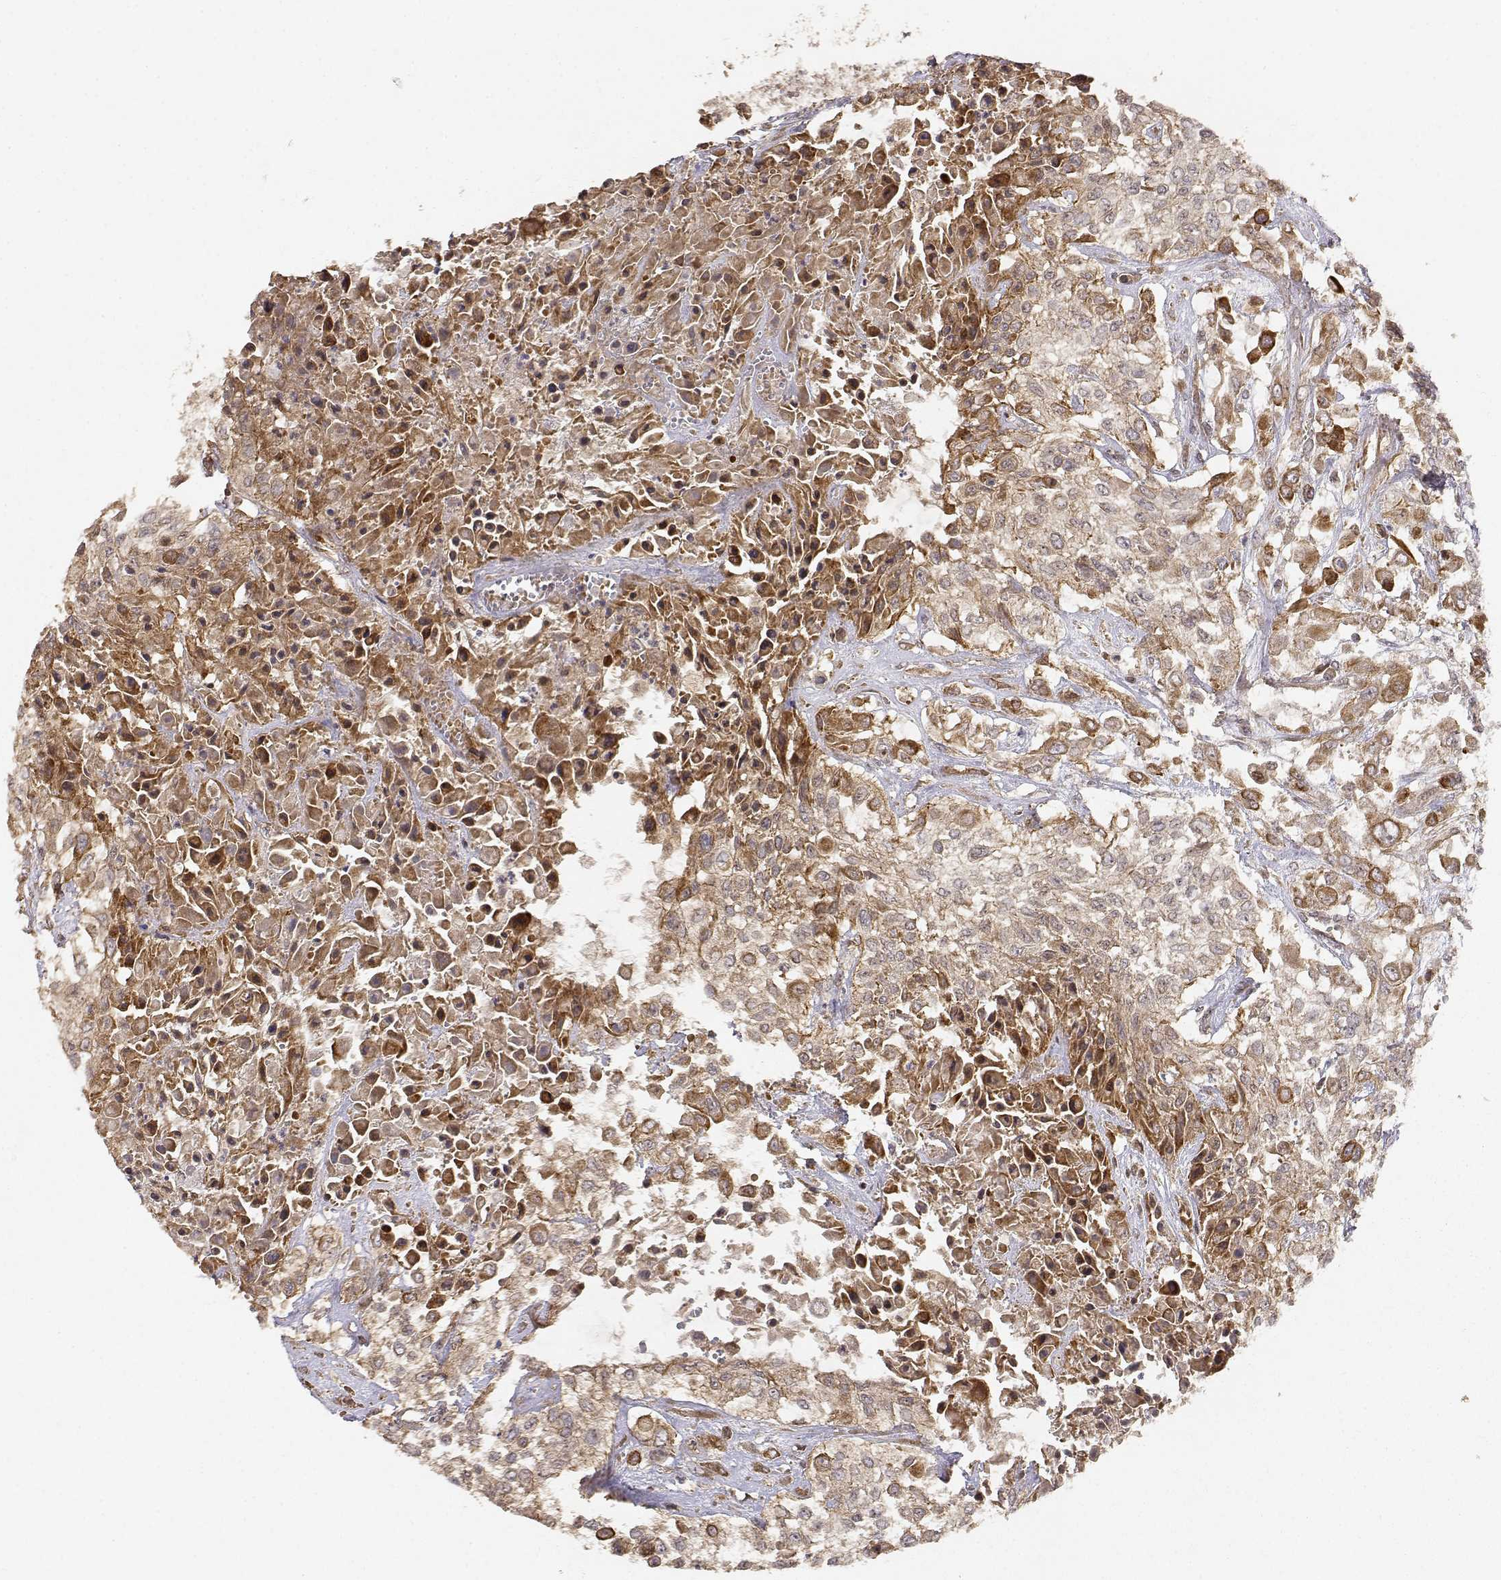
{"staining": {"intensity": "weak", "quantity": ">75%", "location": "cytoplasmic/membranous"}, "tissue": "urothelial cancer", "cell_type": "Tumor cells", "image_type": "cancer", "snomed": [{"axis": "morphology", "description": "Urothelial carcinoma, High grade"}, {"axis": "topography", "description": "Urinary bladder"}], "caption": "Weak cytoplasmic/membranous positivity for a protein is identified in about >75% of tumor cells of high-grade urothelial carcinoma using immunohistochemistry (IHC).", "gene": "PICK1", "patient": {"sex": "male", "age": 57}}